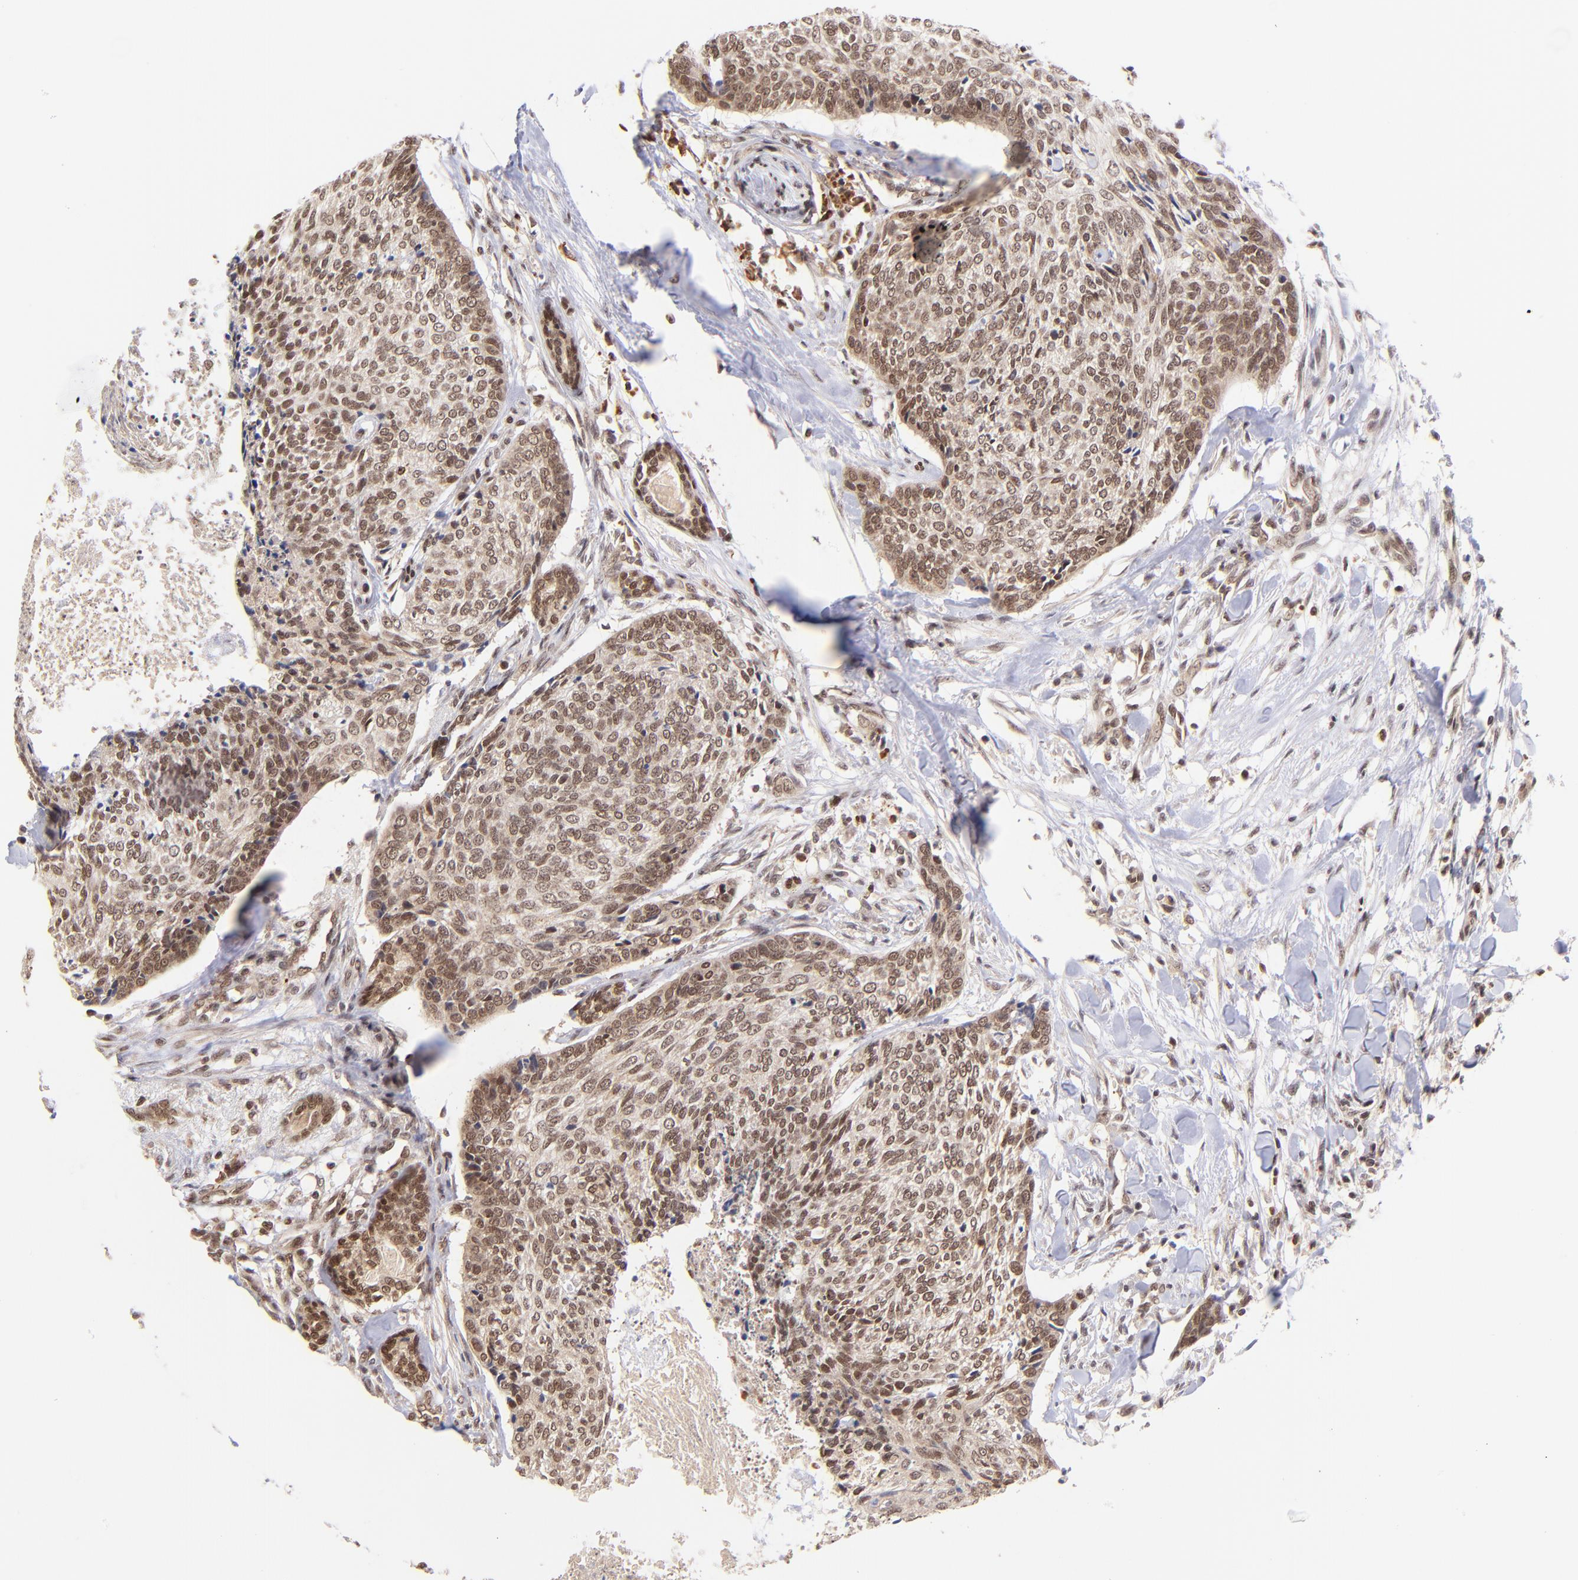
{"staining": {"intensity": "moderate", "quantity": ">75%", "location": "cytoplasmic/membranous,nuclear"}, "tissue": "head and neck cancer", "cell_type": "Tumor cells", "image_type": "cancer", "snomed": [{"axis": "morphology", "description": "Squamous cell carcinoma, NOS"}, {"axis": "topography", "description": "Salivary gland"}, {"axis": "topography", "description": "Head-Neck"}], "caption": "Immunohistochemical staining of head and neck cancer reveals moderate cytoplasmic/membranous and nuclear protein positivity in approximately >75% of tumor cells. (IHC, brightfield microscopy, high magnification).", "gene": "WDR25", "patient": {"sex": "male", "age": 70}}